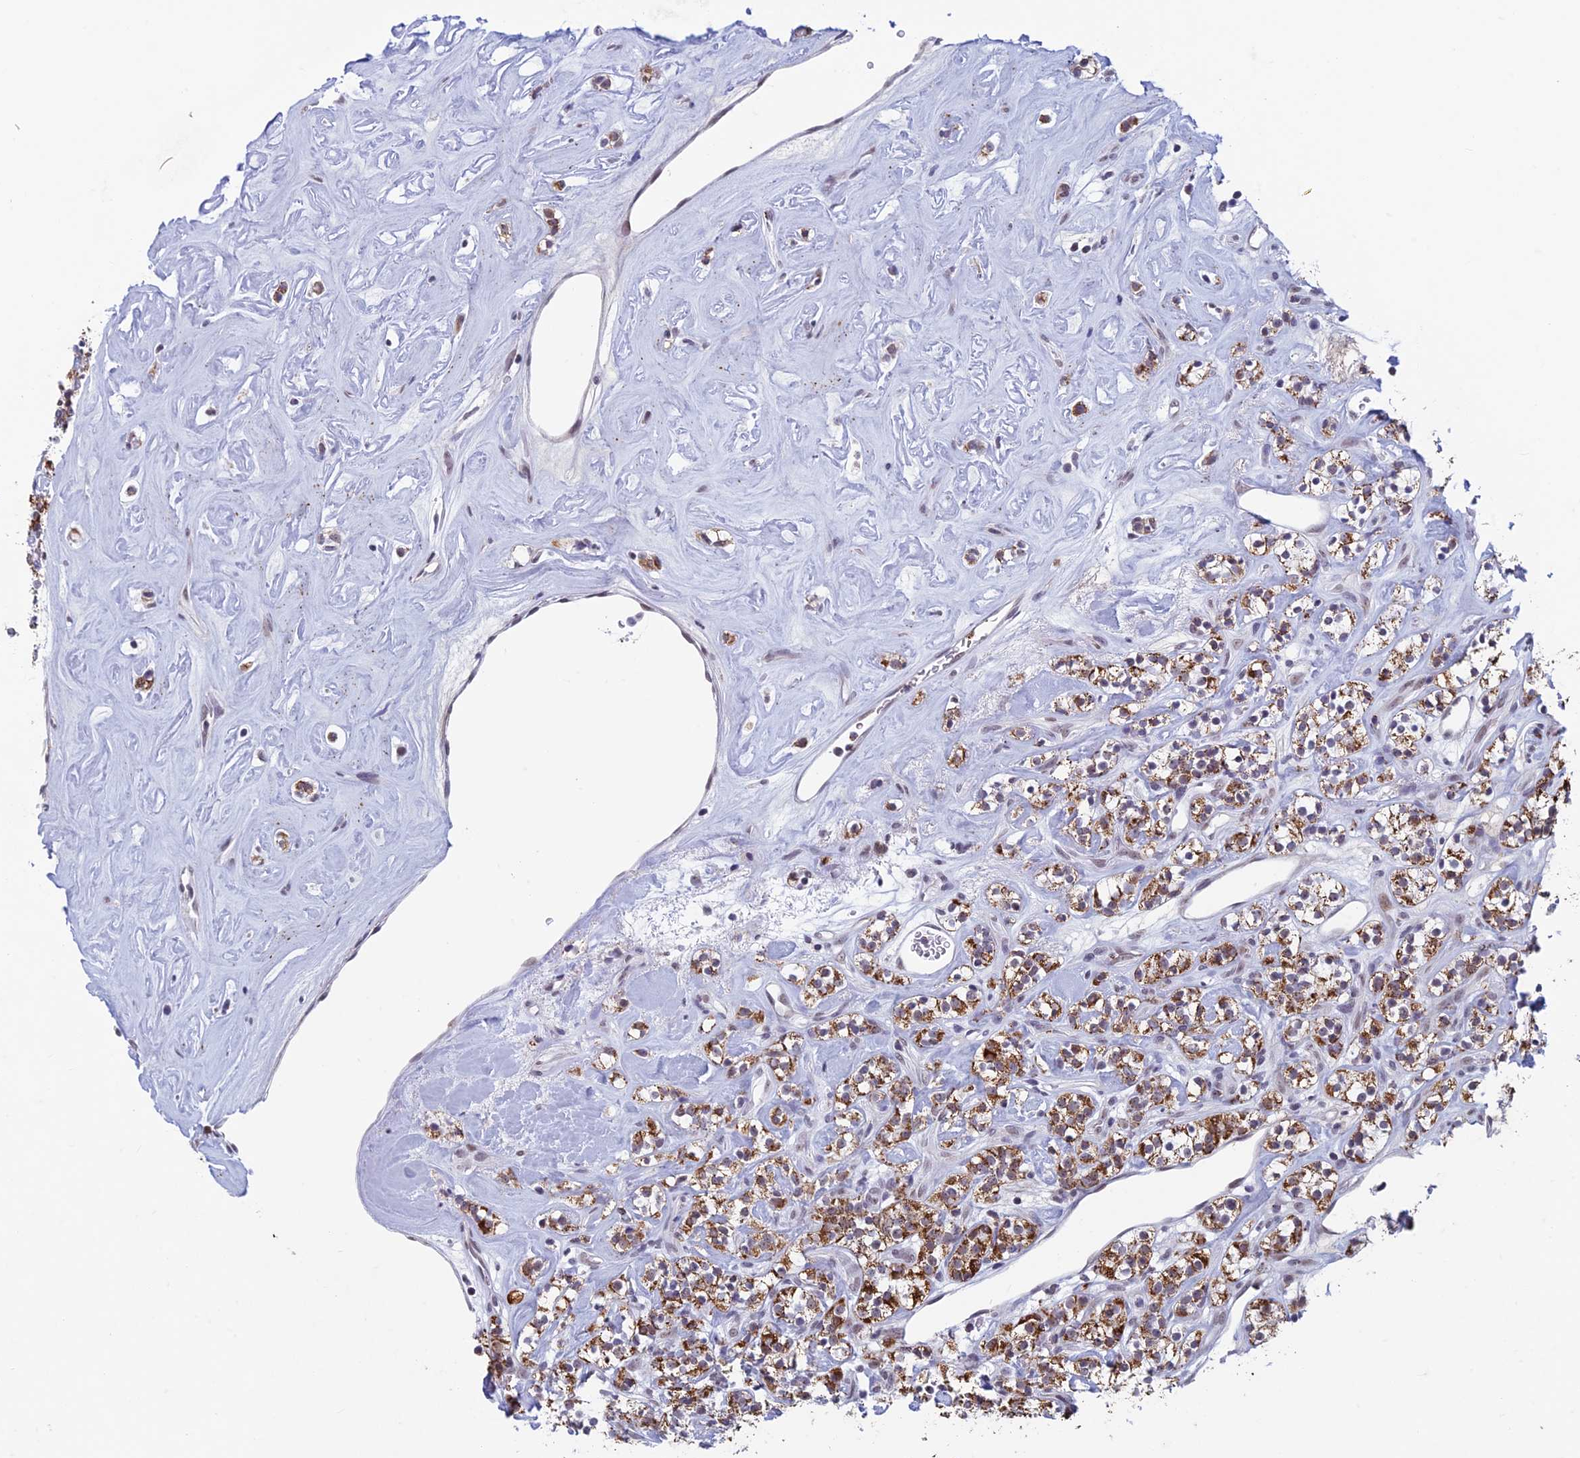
{"staining": {"intensity": "moderate", "quantity": "25%-75%", "location": "cytoplasmic/membranous"}, "tissue": "renal cancer", "cell_type": "Tumor cells", "image_type": "cancer", "snomed": [{"axis": "morphology", "description": "Adenocarcinoma, NOS"}, {"axis": "topography", "description": "Kidney"}], "caption": "Moderate cytoplasmic/membranous staining is appreciated in approximately 25%-75% of tumor cells in adenocarcinoma (renal). Nuclei are stained in blue.", "gene": "ASH2L", "patient": {"sex": "male", "age": 77}}